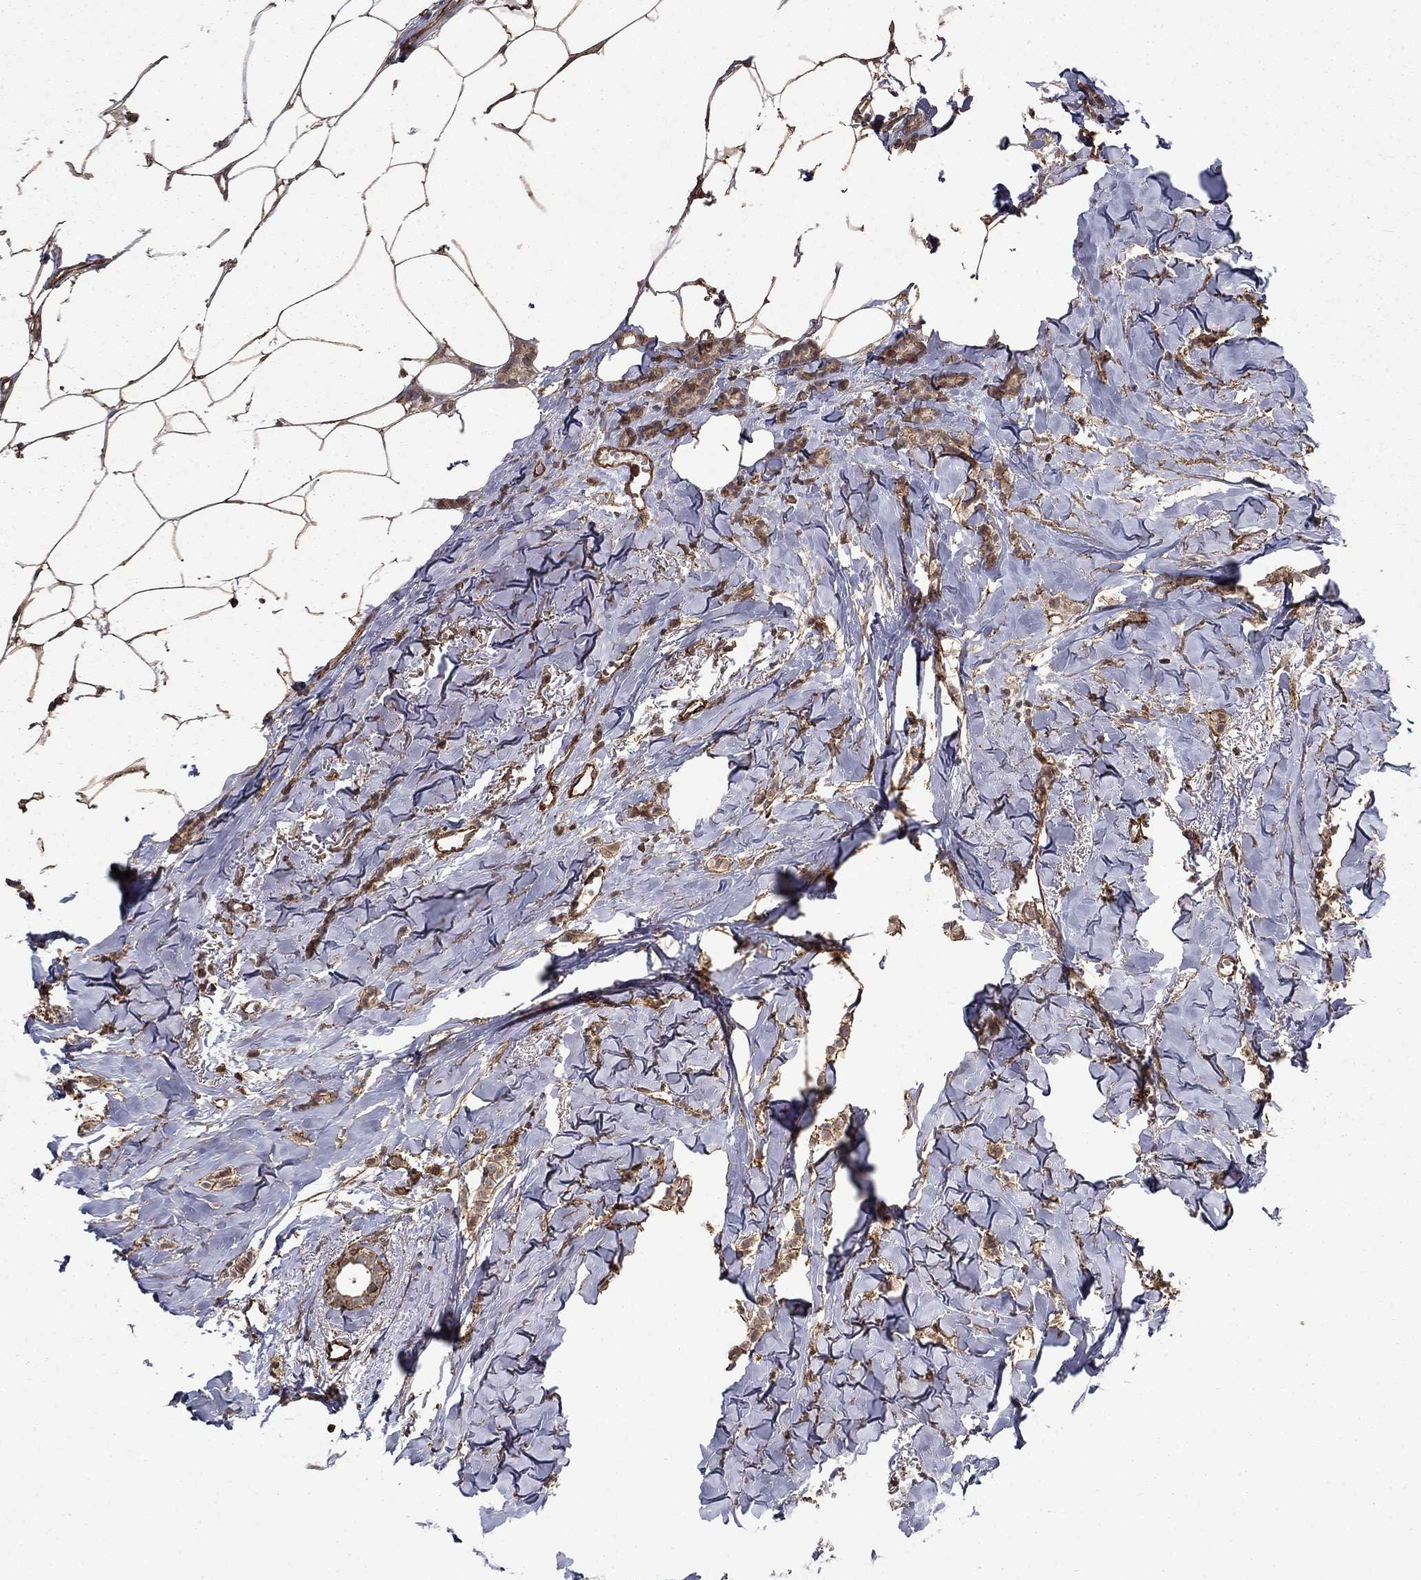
{"staining": {"intensity": "weak", "quantity": "25%-75%", "location": "cytoplasmic/membranous"}, "tissue": "breast cancer", "cell_type": "Tumor cells", "image_type": "cancer", "snomed": [{"axis": "morphology", "description": "Duct carcinoma"}, {"axis": "topography", "description": "Breast"}], "caption": "Brown immunohistochemical staining in human intraductal carcinoma (breast) displays weak cytoplasmic/membranous staining in about 25%-75% of tumor cells.", "gene": "ADM", "patient": {"sex": "female", "age": 85}}